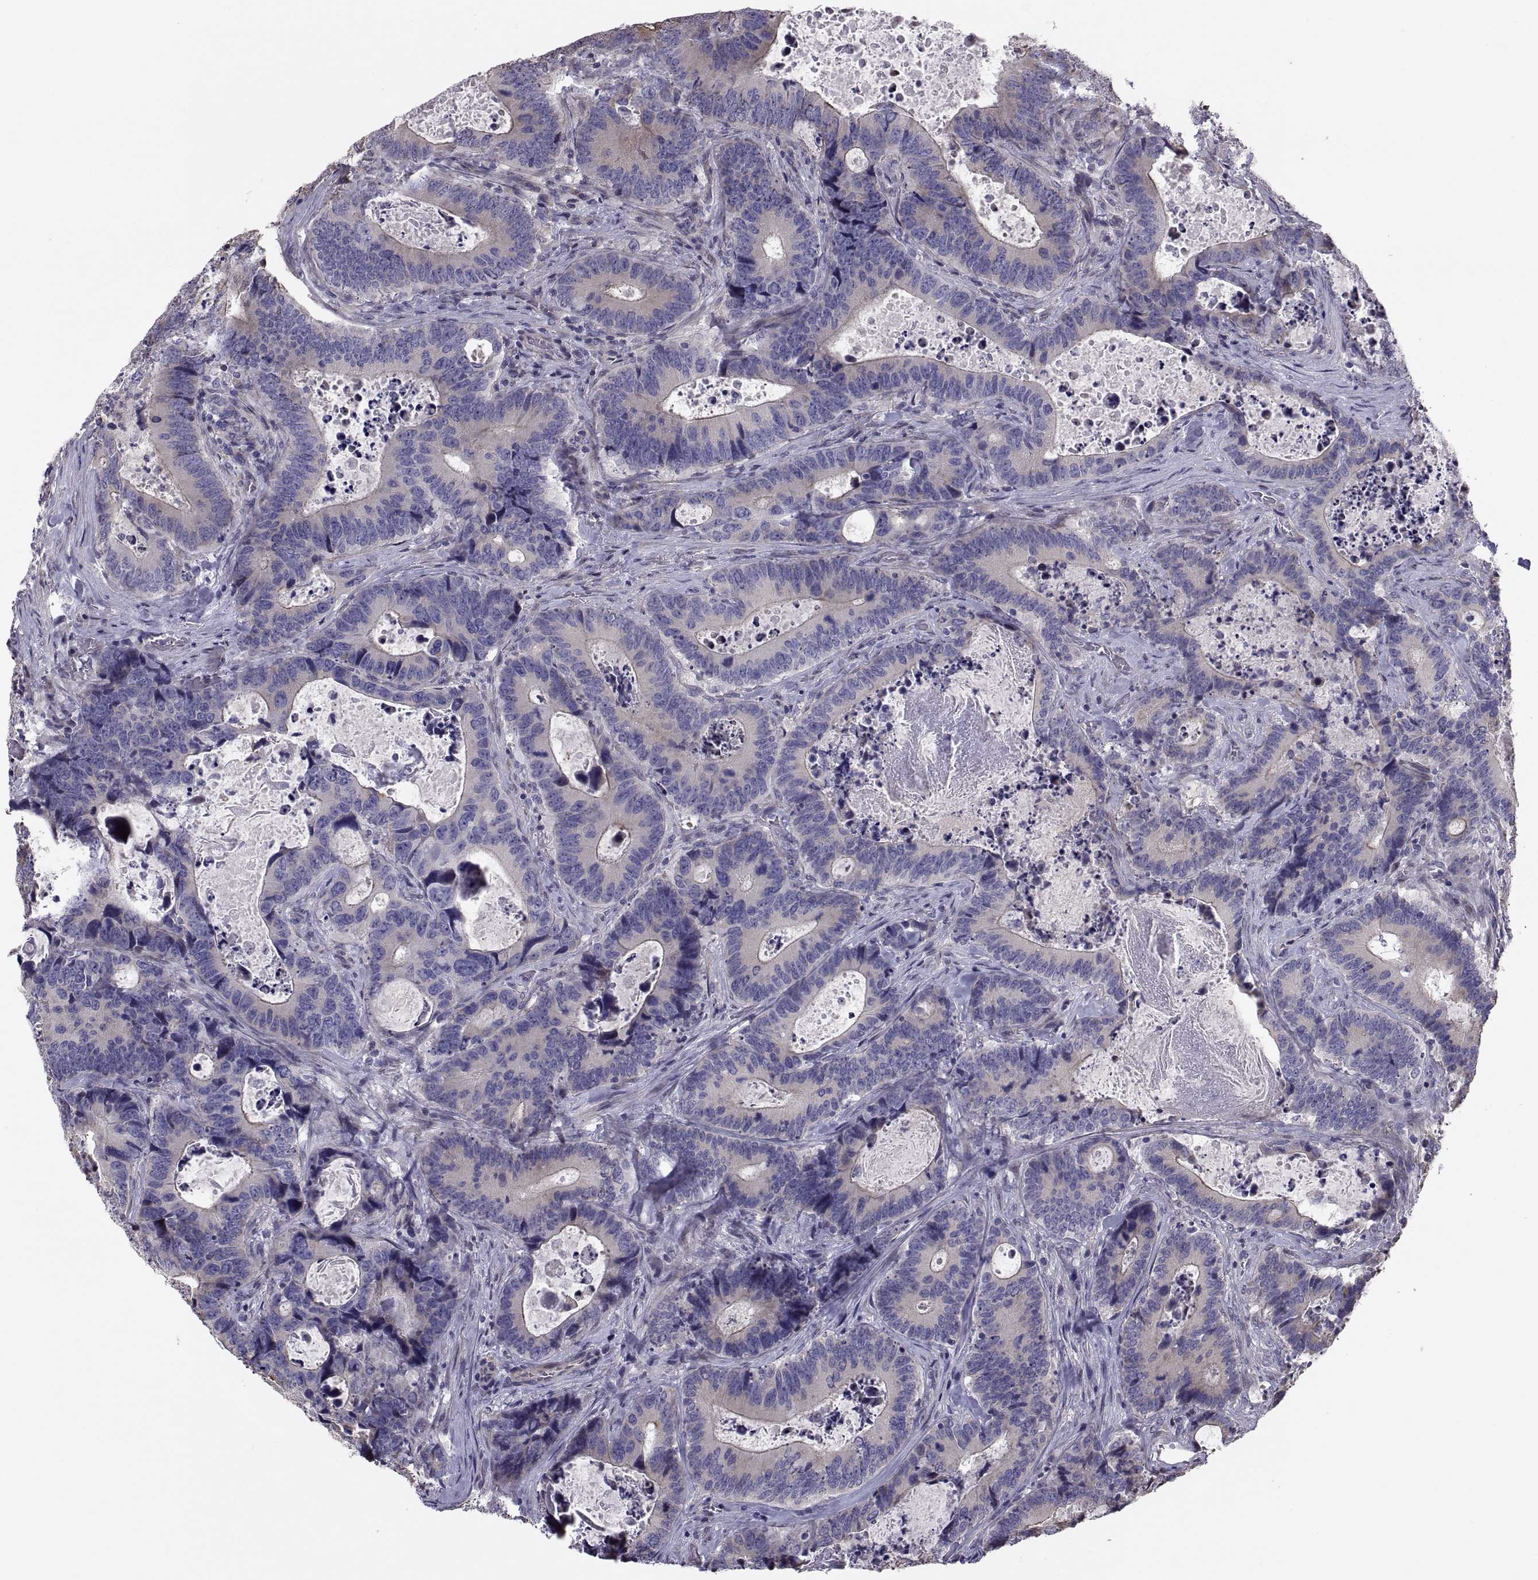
{"staining": {"intensity": "moderate", "quantity": "<25%", "location": "cytoplasmic/membranous"}, "tissue": "colorectal cancer", "cell_type": "Tumor cells", "image_type": "cancer", "snomed": [{"axis": "morphology", "description": "Adenocarcinoma, NOS"}, {"axis": "topography", "description": "Colon"}], "caption": "There is low levels of moderate cytoplasmic/membranous staining in tumor cells of adenocarcinoma (colorectal), as demonstrated by immunohistochemical staining (brown color).", "gene": "ANO1", "patient": {"sex": "female", "age": 82}}